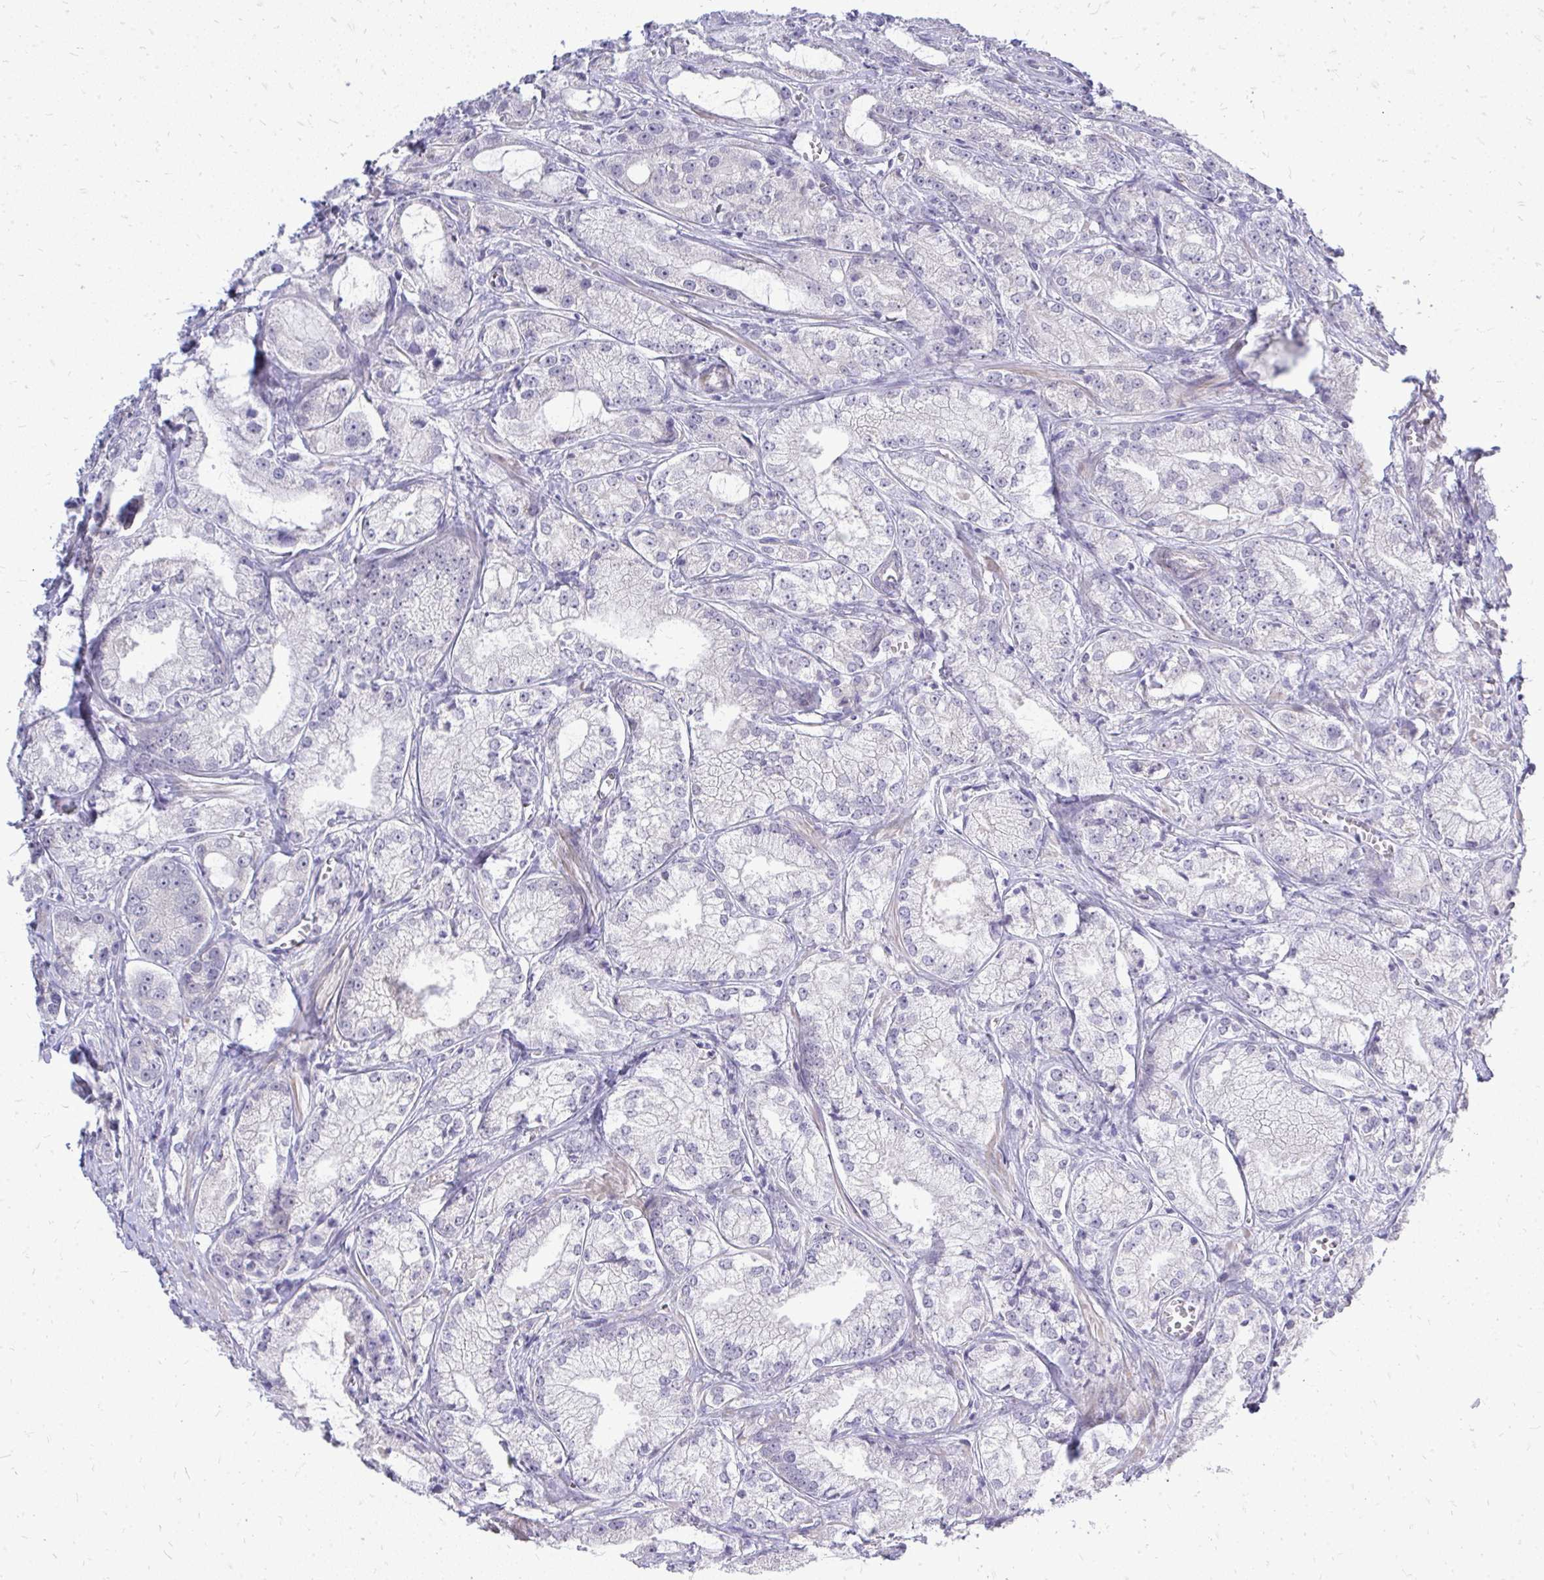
{"staining": {"intensity": "negative", "quantity": "none", "location": "none"}, "tissue": "prostate cancer", "cell_type": "Tumor cells", "image_type": "cancer", "snomed": [{"axis": "morphology", "description": "Adenocarcinoma, High grade"}, {"axis": "topography", "description": "Prostate"}], "caption": "Protein analysis of prostate high-grade adenocarcinoma displays no significant expression in tumor cells.", "gene": "OR8D1", "patient": {"sex": "male", "age": 64}}